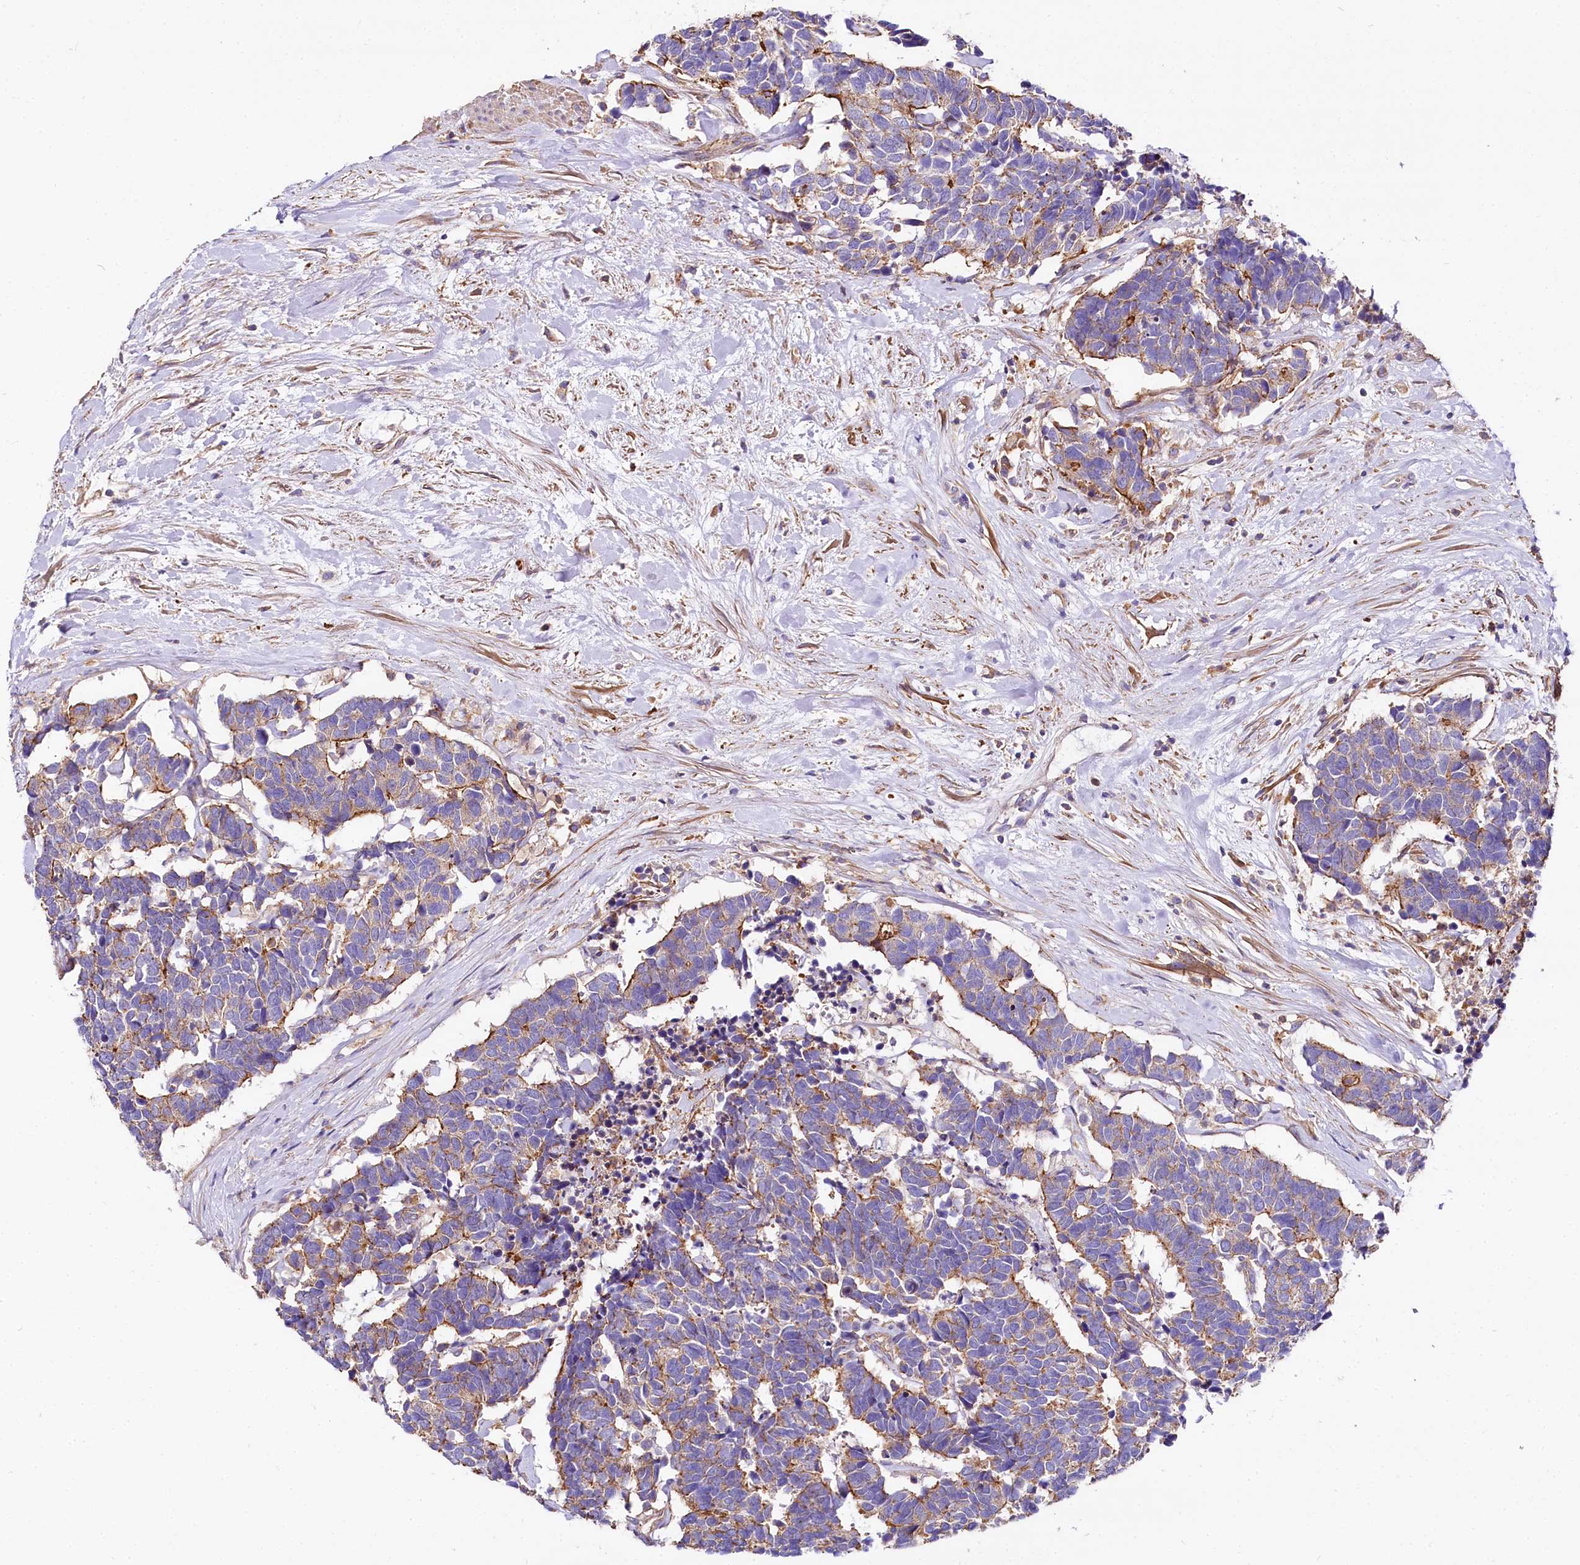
{"staining": {"intensity": "moderate", "quantity": "<25%", "location": "cytoplasmic/membranous"}, "tissue": "carcinoid", "cell_type": "Tumor cells", "image_type": "cancer", "snomed": [{"axis": "morphology", "description": "Carcinoma, NOS"}, {"axis": "morphology", "description": "Carcinoid, malignant, NOS"}, {"axis": "topography", "description": "Urinary bladder"}], "caption": "IHC (DAB (3,3'-diaminobenzidine)) staining of human carcinoid reveals moderate cytoplasmic/membranous protein staining in about <25% of tumor cells. The staining was performed using DAB (3,3'-diaminobenzidine) to visualize the protein expression in brown, while the nuclei were stained in blue with hematoxylin (Magnification: 20x).", "gene": "FCHSD2", "patient": {"sex": "male", "age": 57}}